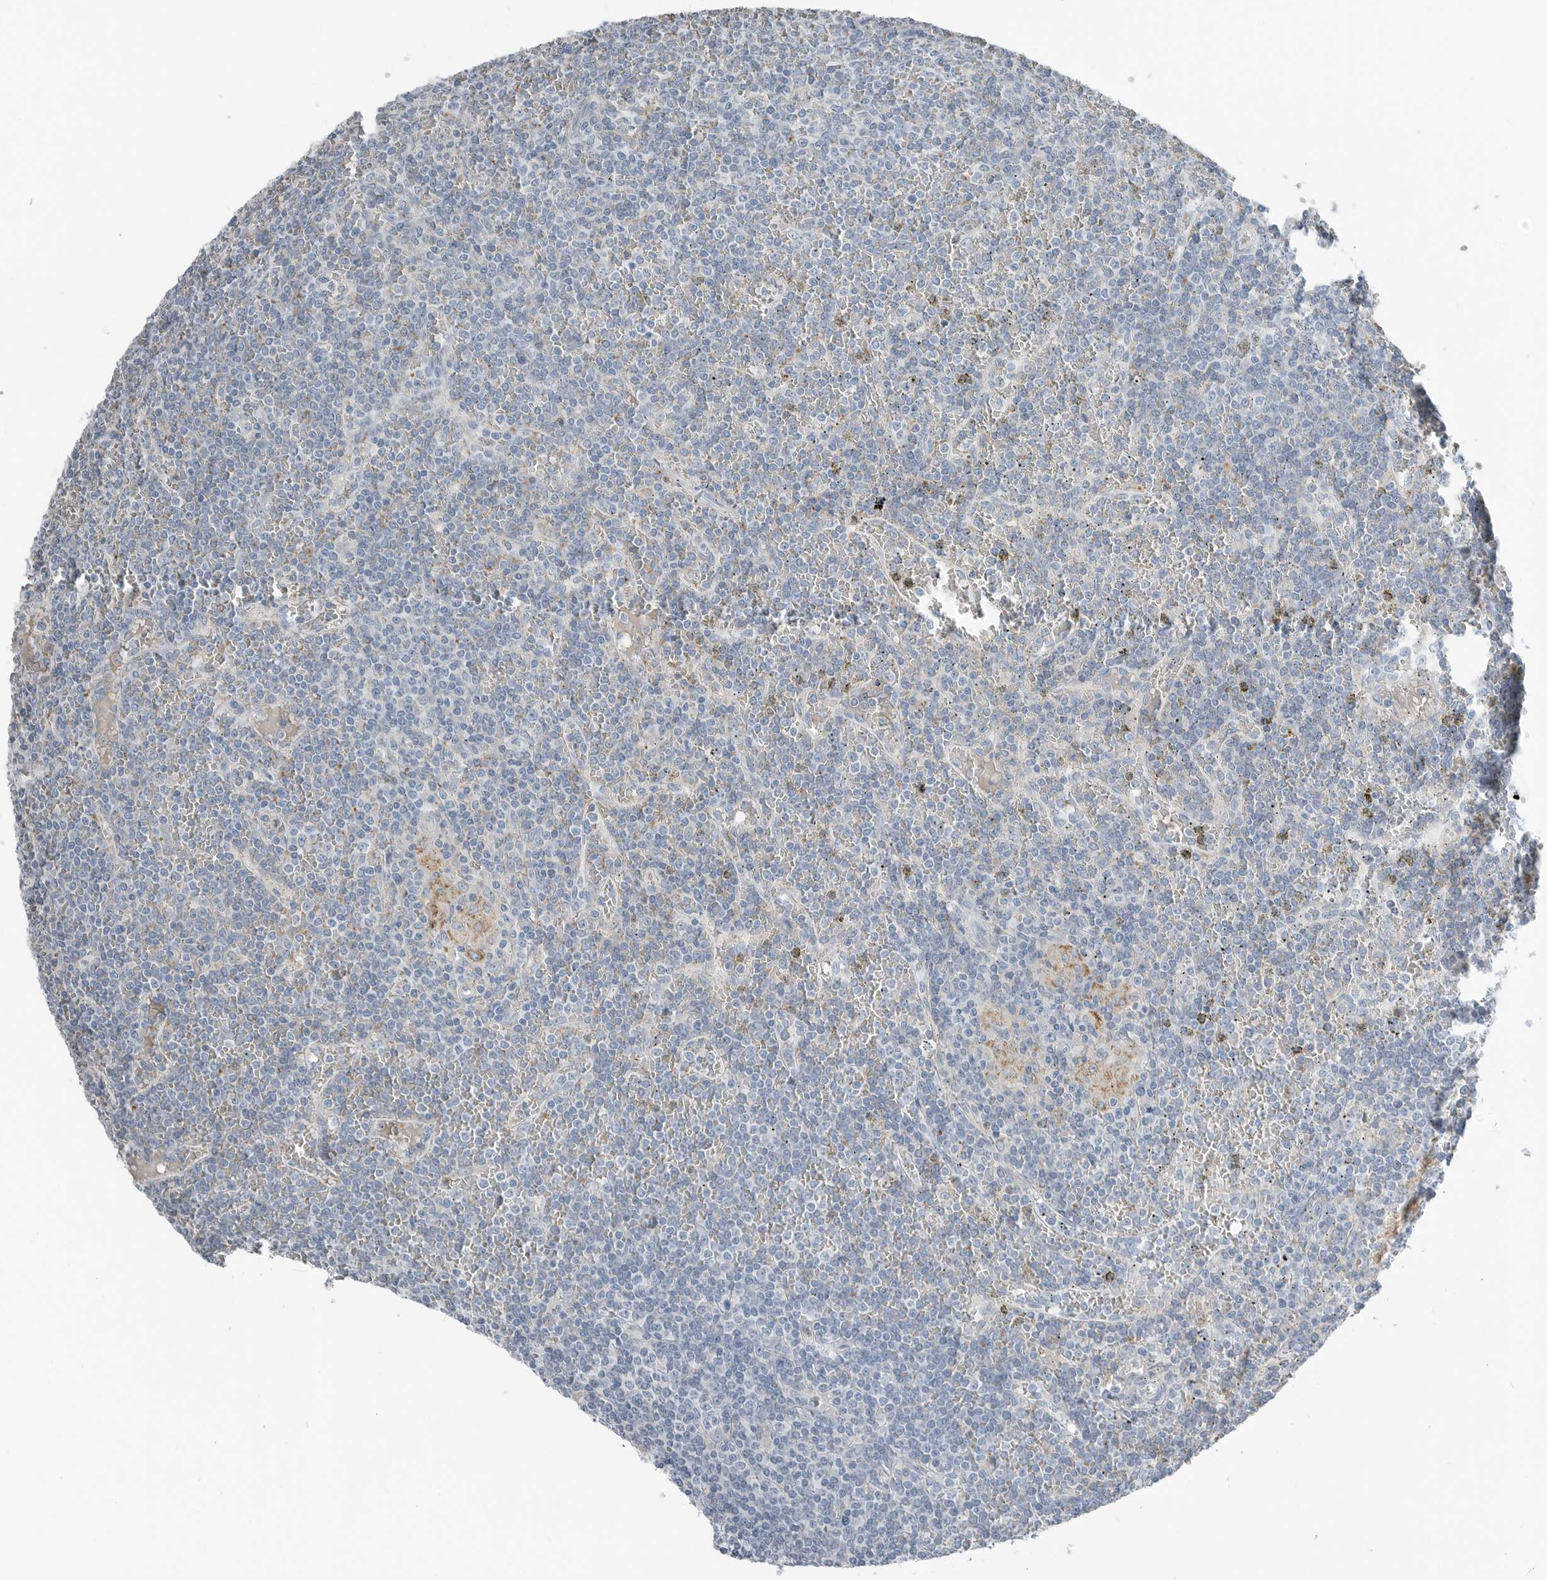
{"staining": {"intensity": "negative", "quantity": "none", "location": "none"}, "tissue": "lymphoma", "cell_type": "Tumor cells", "image_type": "cancer", "snomed": [{"axis": "morphology", "description": "Malignant lymphoma, non-Hodgkin's type, Low grade"}, {"axis": "topography", "description": "Spleen"}], "caption": "This is a histopathology image of immunohistochemistry staining of lymphoma, which shows no positivity in tumor cells.", "gene": "SERPINB7", "patient": {"sex": "female", "age": 19}}